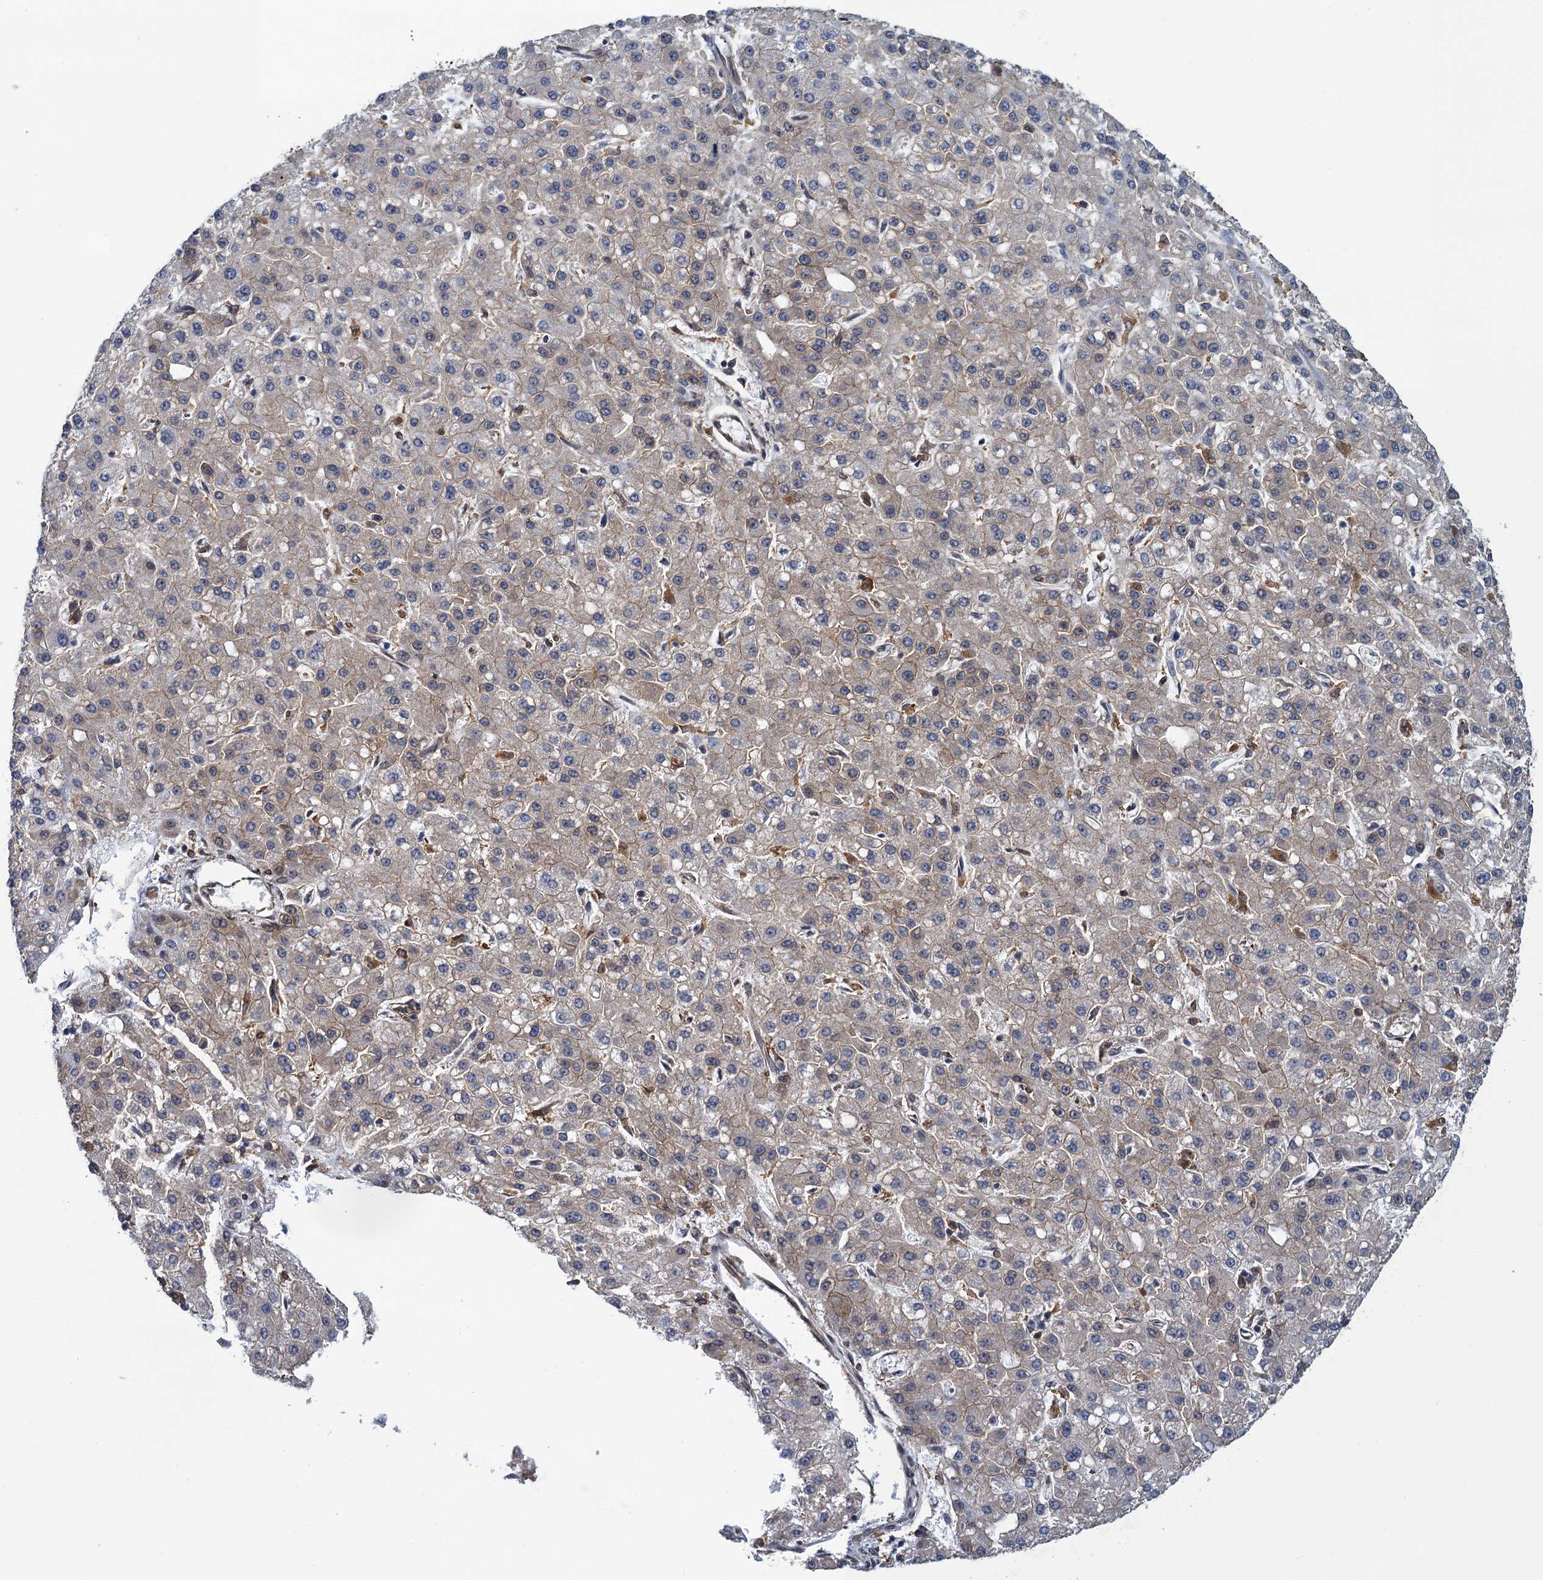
{"staining": {"intensity": "weak", "quantity": "<25%", "location": "cytoplasmic/membranous"}, "tissue": "liver cancer", "cell_type": "Tumor cells", "image_type": "cancer", "snomed": [{"axis": "morphology", "description": "Carcinoma, Hepatocellular, NOS"}, {"axis": "topography", "description": "Liver"}], "caption": "An immunohistochemistry (IHC) histopathology image of hepatocellular carcinoma (liver) is shown. There is no staining in tumor cells of hepatocellular carcinoma (liver).", "gene": "ARMC5", "patient": {"sex": "male", "age": 67}}